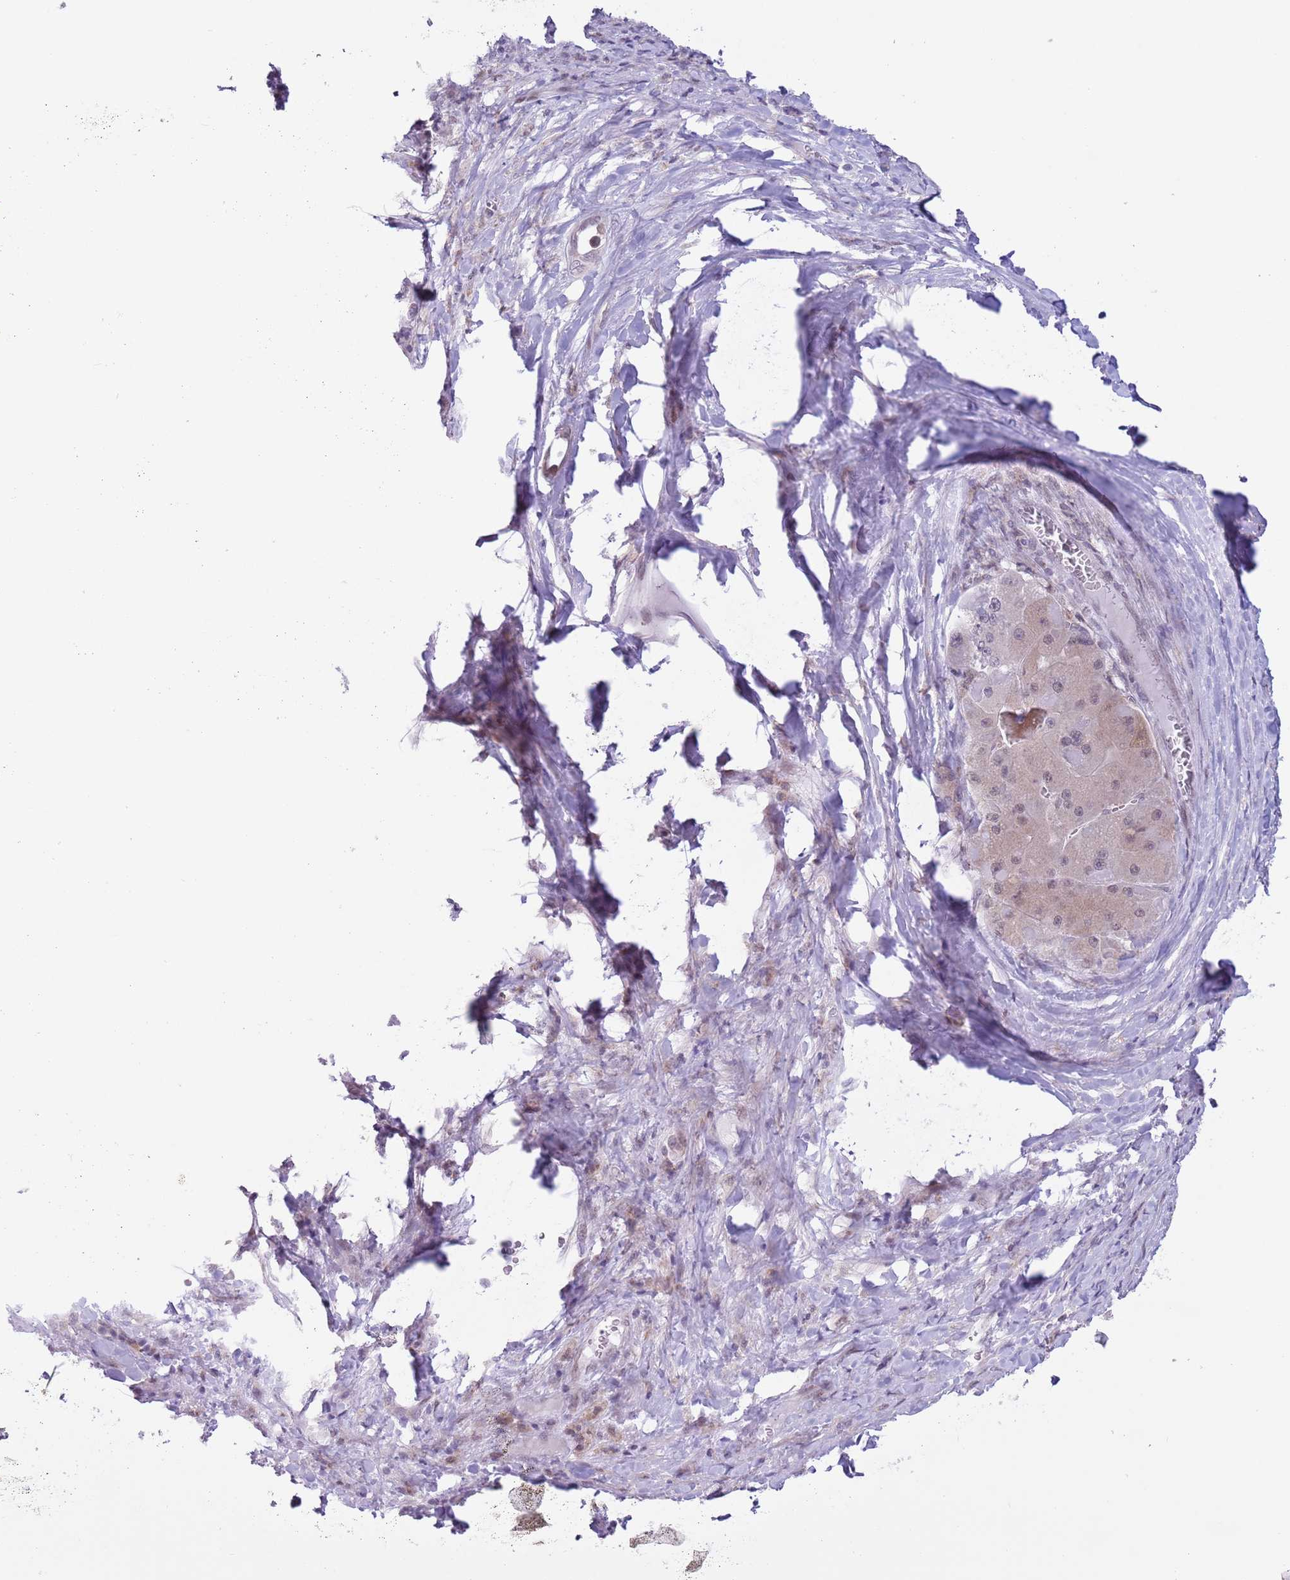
{"staining": {"intensity": "weak", "quantity": "25%-75%", "location": "nuclear"}, "tissue": "liver cancer", "cell_type": "Tumor cells", "image_type": "cancer", "snomed": [{"axis": "morphology", "description": "Carcinoma, Hepatocellular, NOS"}, {"axis": "topography", "description": "Liver"}], "caption": "Immunohistochemistry of human liver hepatocellular carcinoma shows low levels of weak nuclear expression in approximately 25%-75% of tumor cells.", "gene": "ZNF576", "patient": {"sex": "female", "age": 73}}